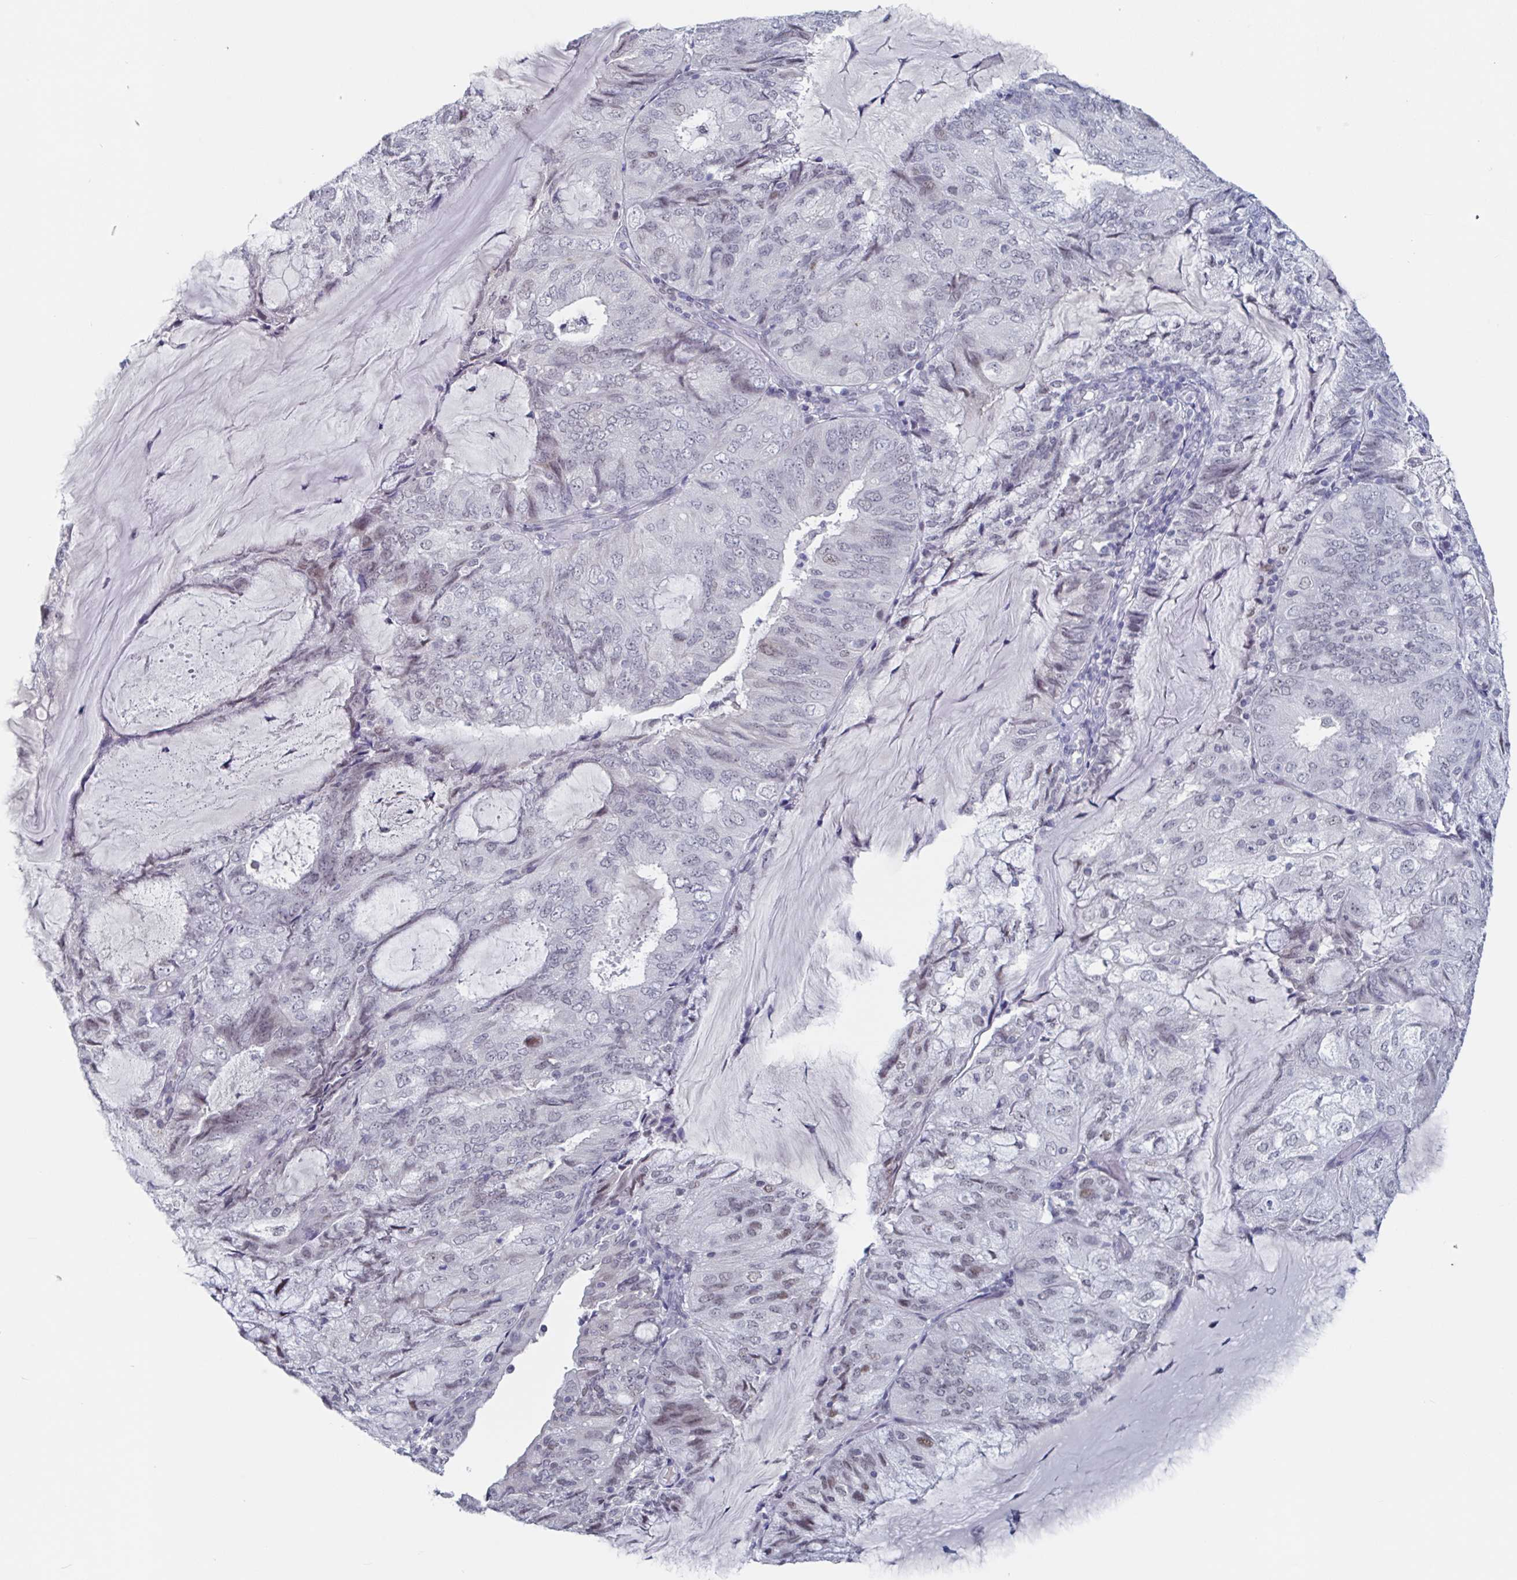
{"staining": {"intensity": "moderate", "quantity": "<25%", "location": "nuclear"}, "tissue": "endometrial cancer", "cell_type": "Tumor cells", "image_type": "cancer", "snomed": [{"axis": "morphology", "description": "Adenocarcinoma, NOS"}, {"axis": "topography", "description": "Endometrium"}], "caption": "Human adenocarcinoma (endometrial) stained for a protein (brown) demonstrates moderate nuclear positive expression in about <25% of tumor cells.", "gene": "KDM4D", "patient": {"sex": "female", "age": 81}}